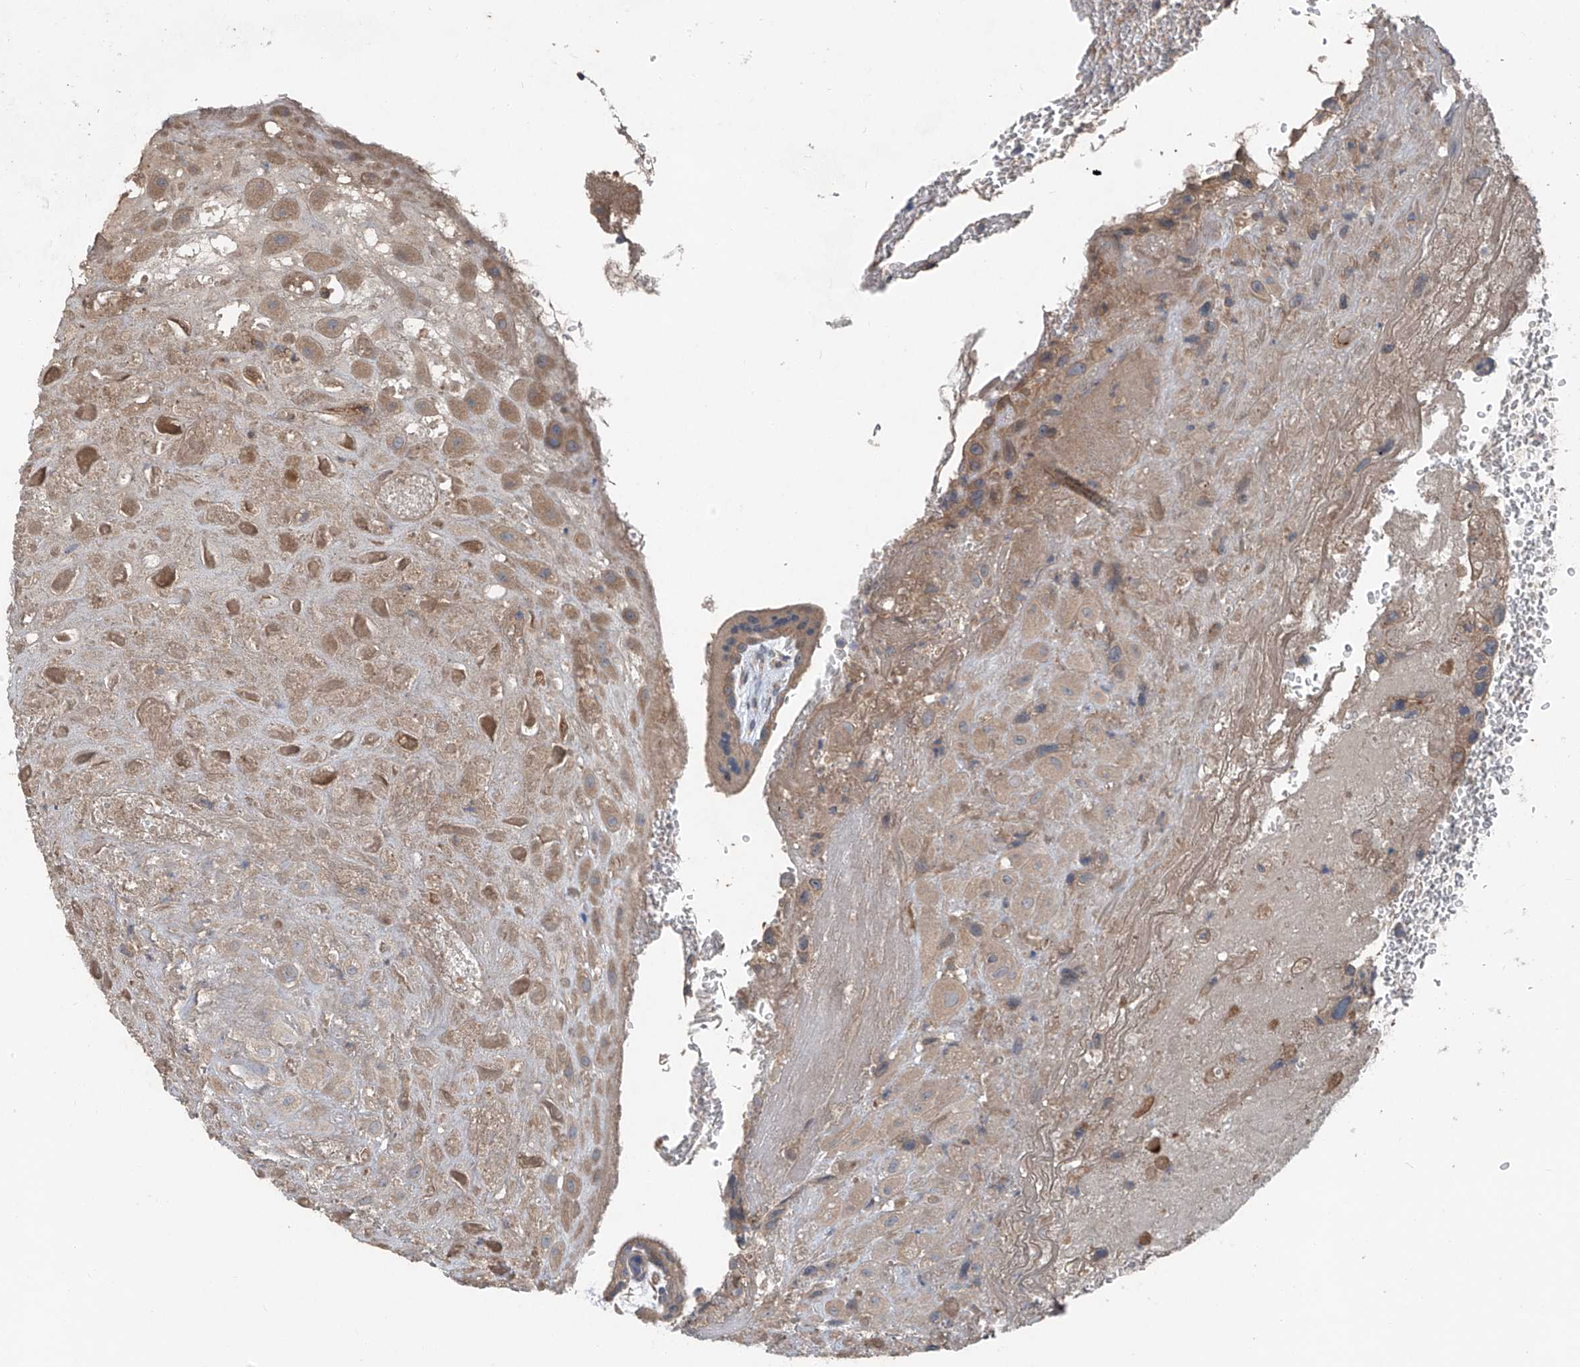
{"staining": {"intensity": "weak", "quantity": ">75%", "location": "cytoplasmic/membranous"}, "tissue": "placenta", "cell_type": "Decidual cells", "image_type": "normal", "snomed": [{"axis": "morphology", "description": "Normal tissue, NOS"}, {"axis": "topography", "description": "Placenta"}], "caption": "Decidual cells show low levels of weak cytoplasmic/membranous positivity in approximately >75% of cells in normal human placenta. (IHC, brightfield microscopy, high magnification).", "gene": "FOXRED2", "patient": {"sex": "female", "age": 35}}